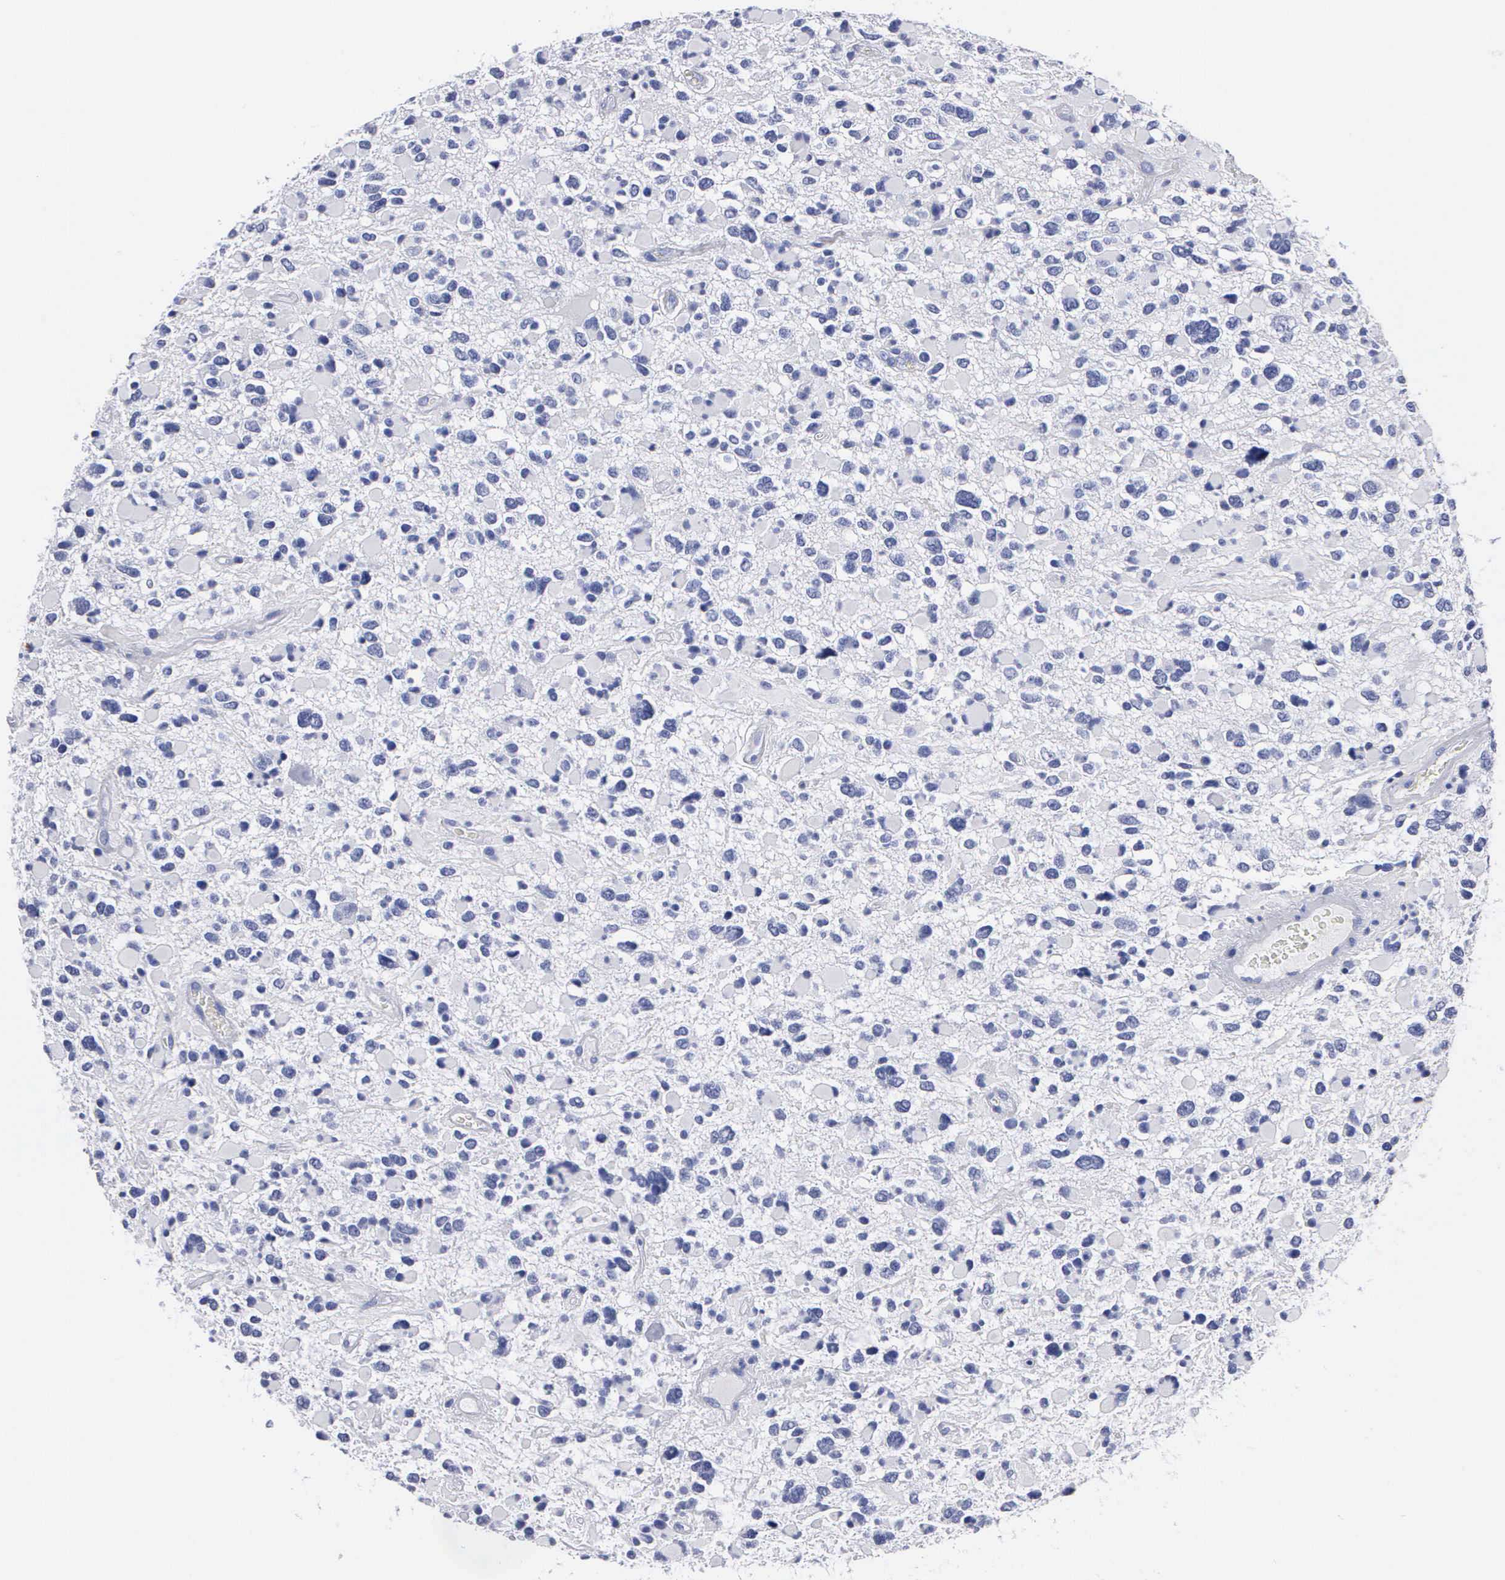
{"staining": {"intensity": "negative", "quantity": "none", "location": "none"}, "tissue": "glioma", "cell_type": "Tumor cells", "image_type": "cancer", "snomed": [{"axis": "morphology", "description": "Glioma, malignant, High grade"}, {"axis": "topography", "description": "Brain"}], "caption": "Tumor cells show no significant protein staining in glioma.", "gene": "CTSG", "patient": {"sex": "female", "age": 37}}